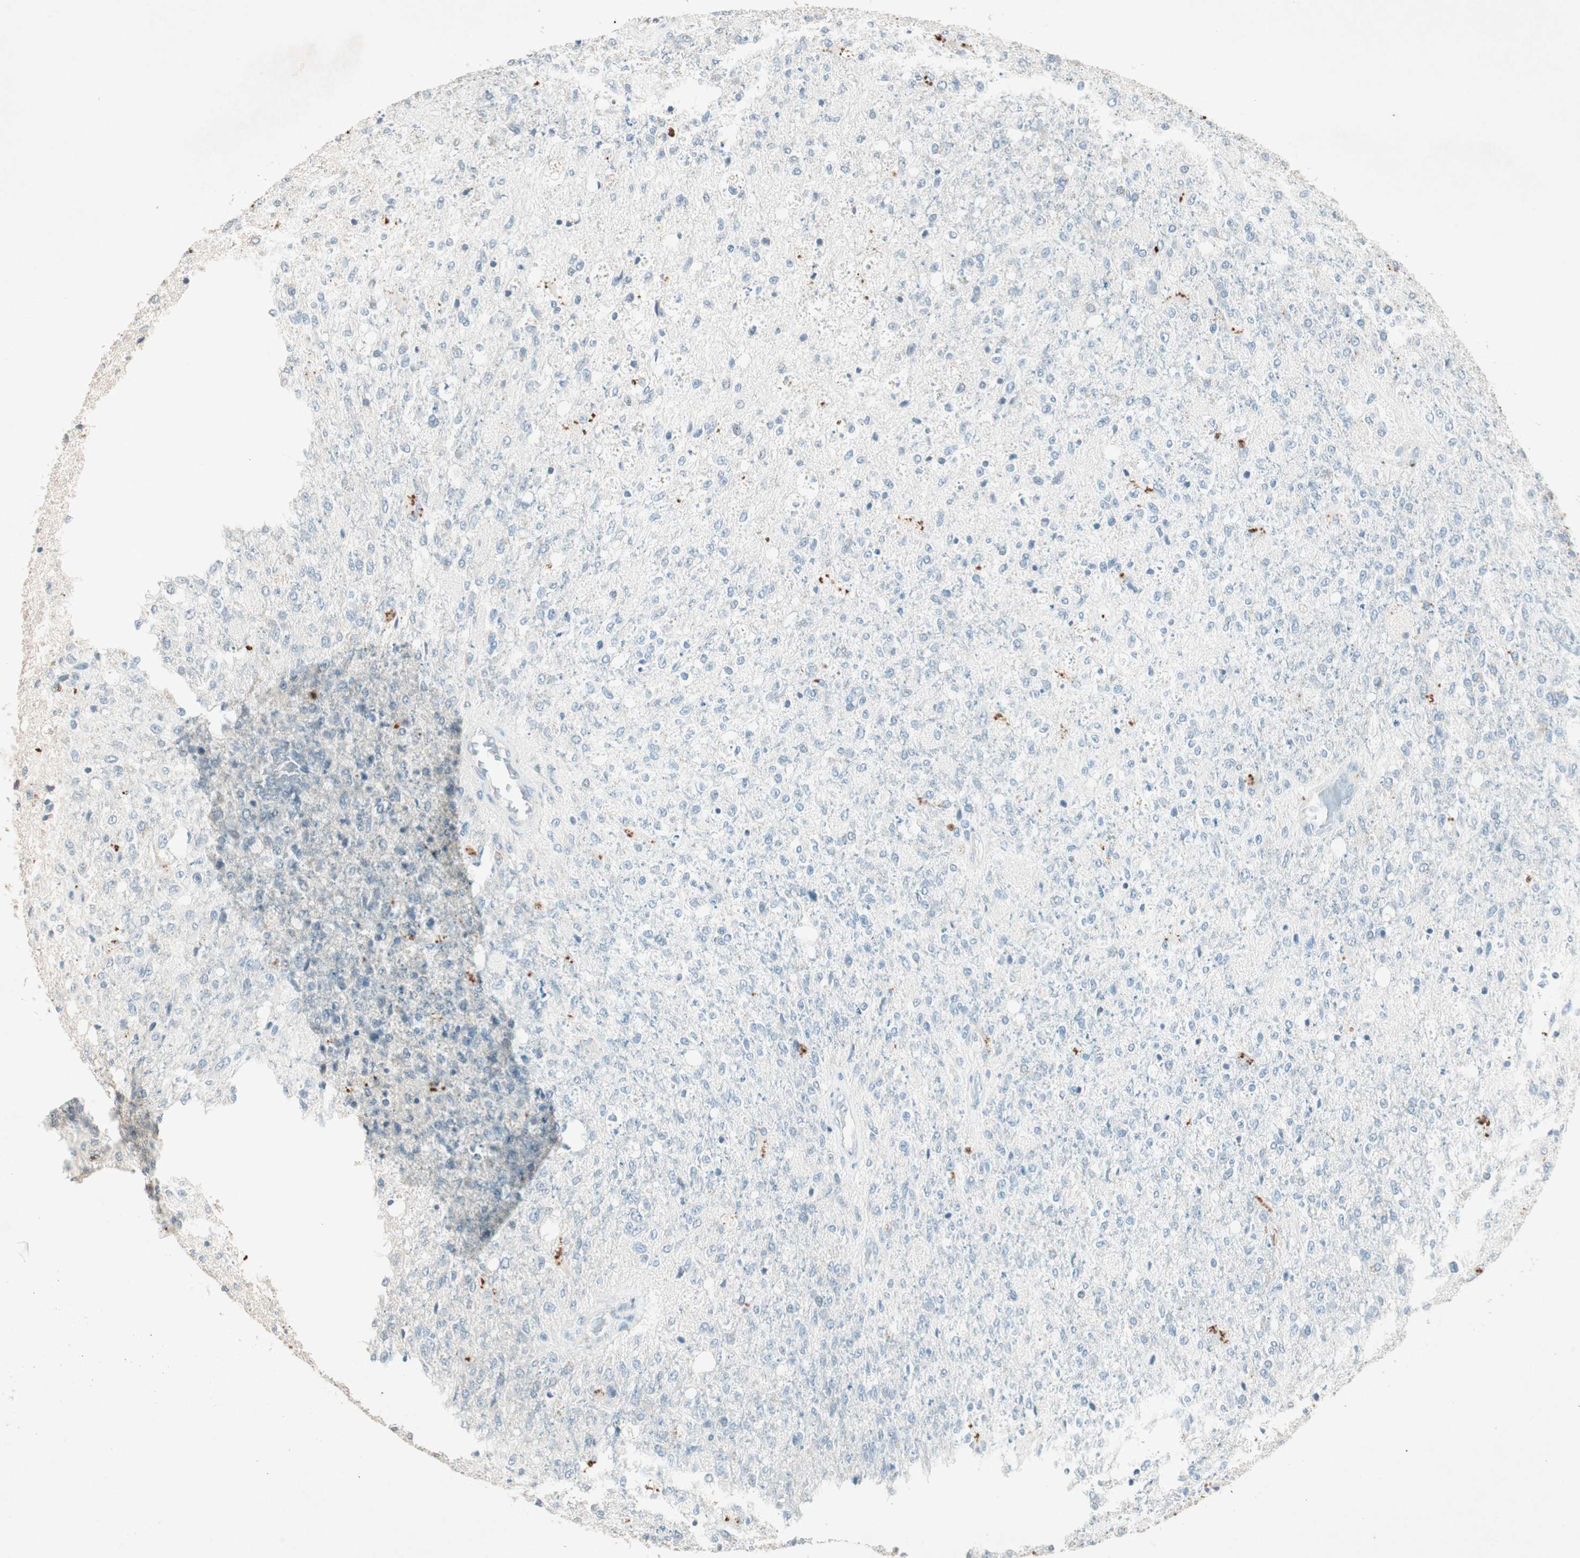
{"staining": {"intensity": "negative", "quantity": "none", "location": "none"}, "tissue": "glioma", "cell_type": "Tumor cells", "image_type": "cancer", "snomed": [{"axis": "morphology", "description": "Normal tissue, NOS"}, {"axis": "morphology", "description": "Glioma, malignant, High grade"}, {"axis": "topography", "description": "Cerebral cortex"}], "caption": "Immunohistochemistry (IHC) image of glioma stained for a protein (brown), which shows no staining in tumor cells. Brightfield microscopy of immunohistochemistry (IHC) stained with DAB (3,3'-diaminobenzidine) (brown) and hematoxylin (blue), captured at high magnification.", "gene": "NKAIN1", "patient": {"sex": "male", "age": 77}}